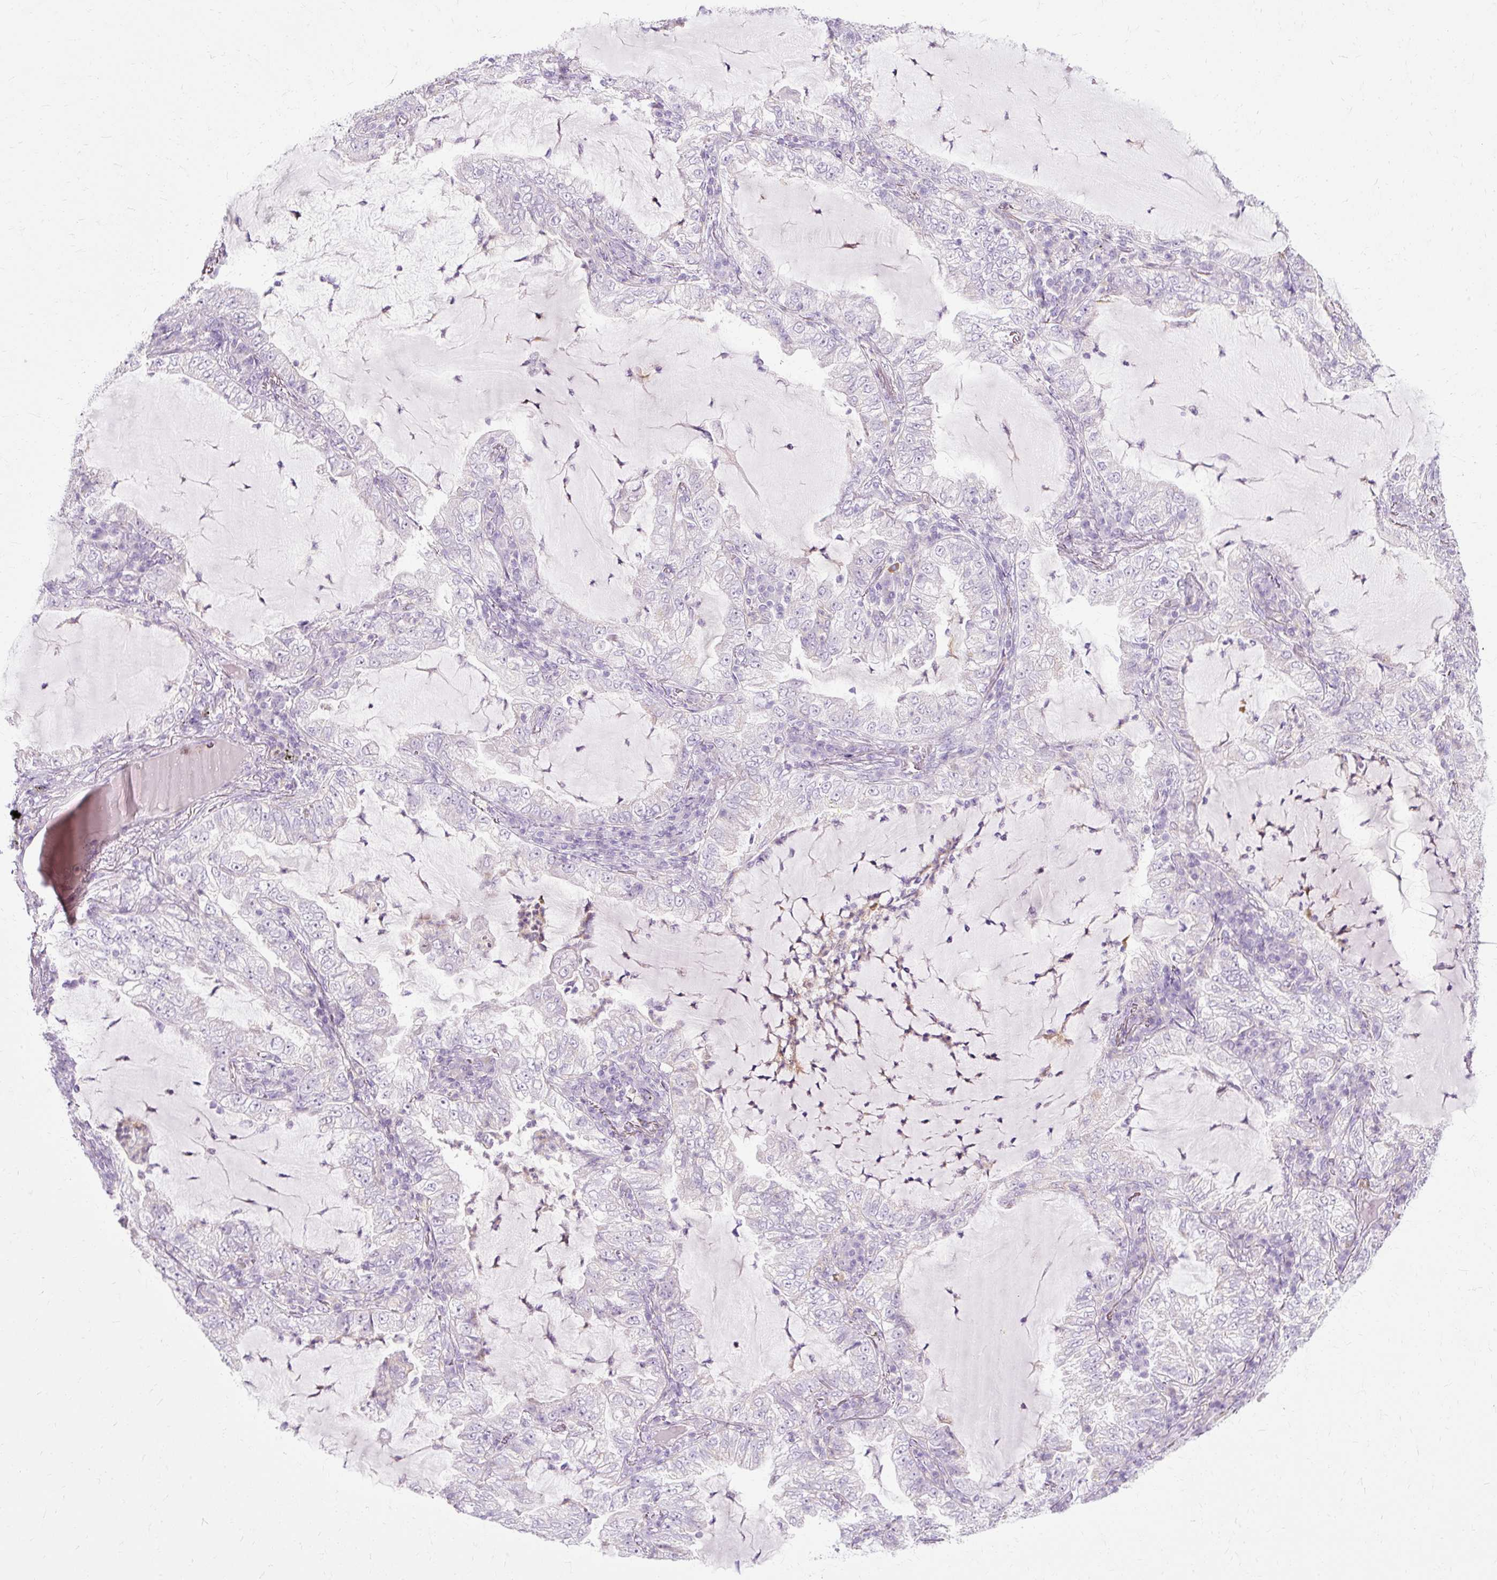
{"staining": {"intensity": "negative", "quantity": "none", "location": "none"}, "tissue": "lung cancer", "cell_type": "Tumor cells", "image_type": "cancer", "snomed": [{"axis": "morphology", "description": "Adenocarcinoma, NOS"}, {"axis": "topography", "description": "Lung"}], "caption": "This is an immunohistochemistry (IHC) micrograph of lung adenocarcinoma. There is no staining in tumor cells.", "gene": "HSD11B1", "patient": {"sex": "female", "age": 73}}